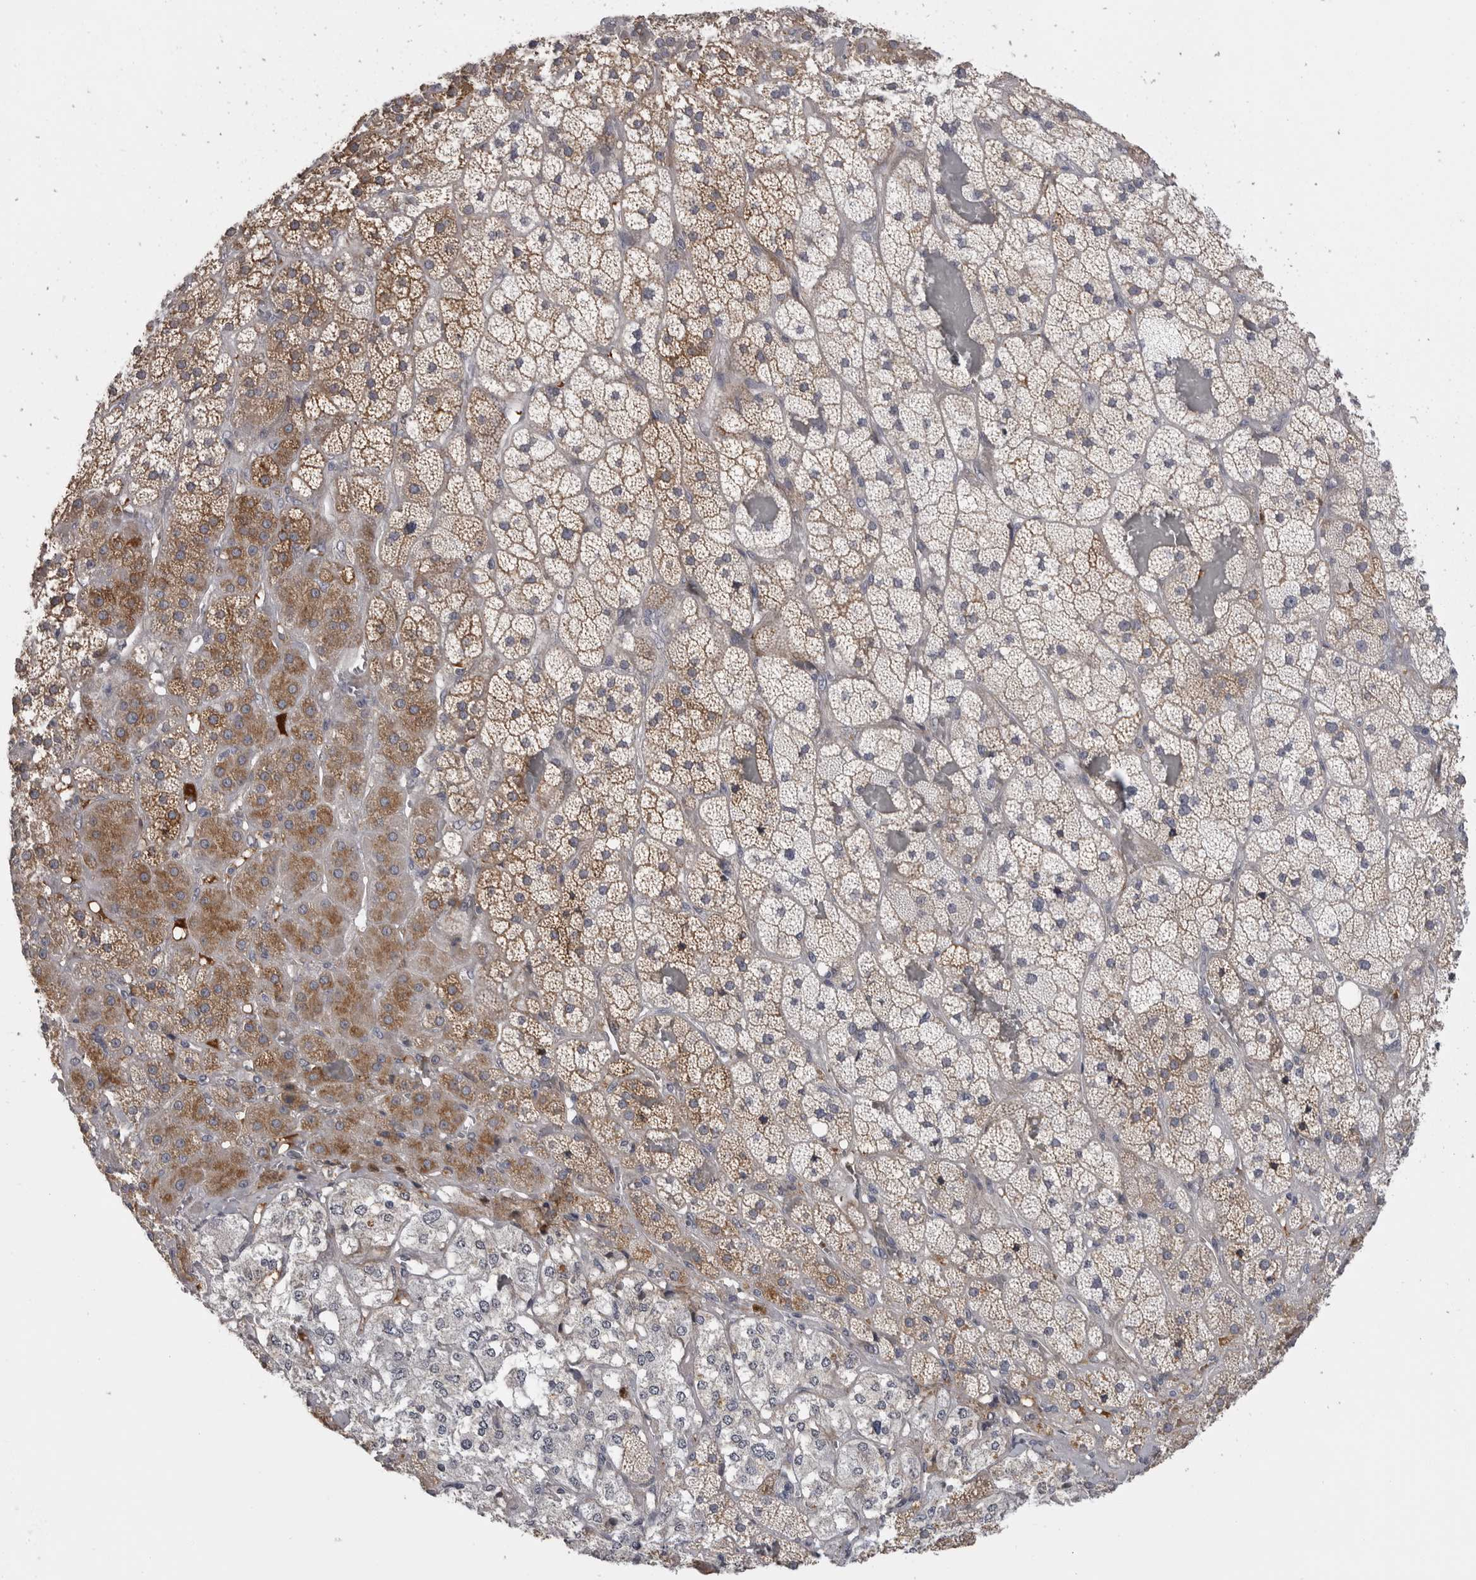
{"staining": {"intensity": "moderate", "quantity": "25%-75%", "location": "cytoplasmic/membranous"}, "tissue": "adrenal gland", "cell_type": "Glandular cells", "image_type": "normal", "snomed": [{"axis": "morphology", "description": "Normal tissue, NOS"}, {"axis": "topography", "description": "Adrenal gland"}], "caption": "Benign adrenal gland reveals moderate cytoplasmic/membranous positivity in approximately 25%-75% of glandular cells, visualized by immunohistochemistry. (Brightfield microscopy of DAB IHC at high magnification).", "gene": "SERPING1", "patient": {"sex": "male", "age": 57}}